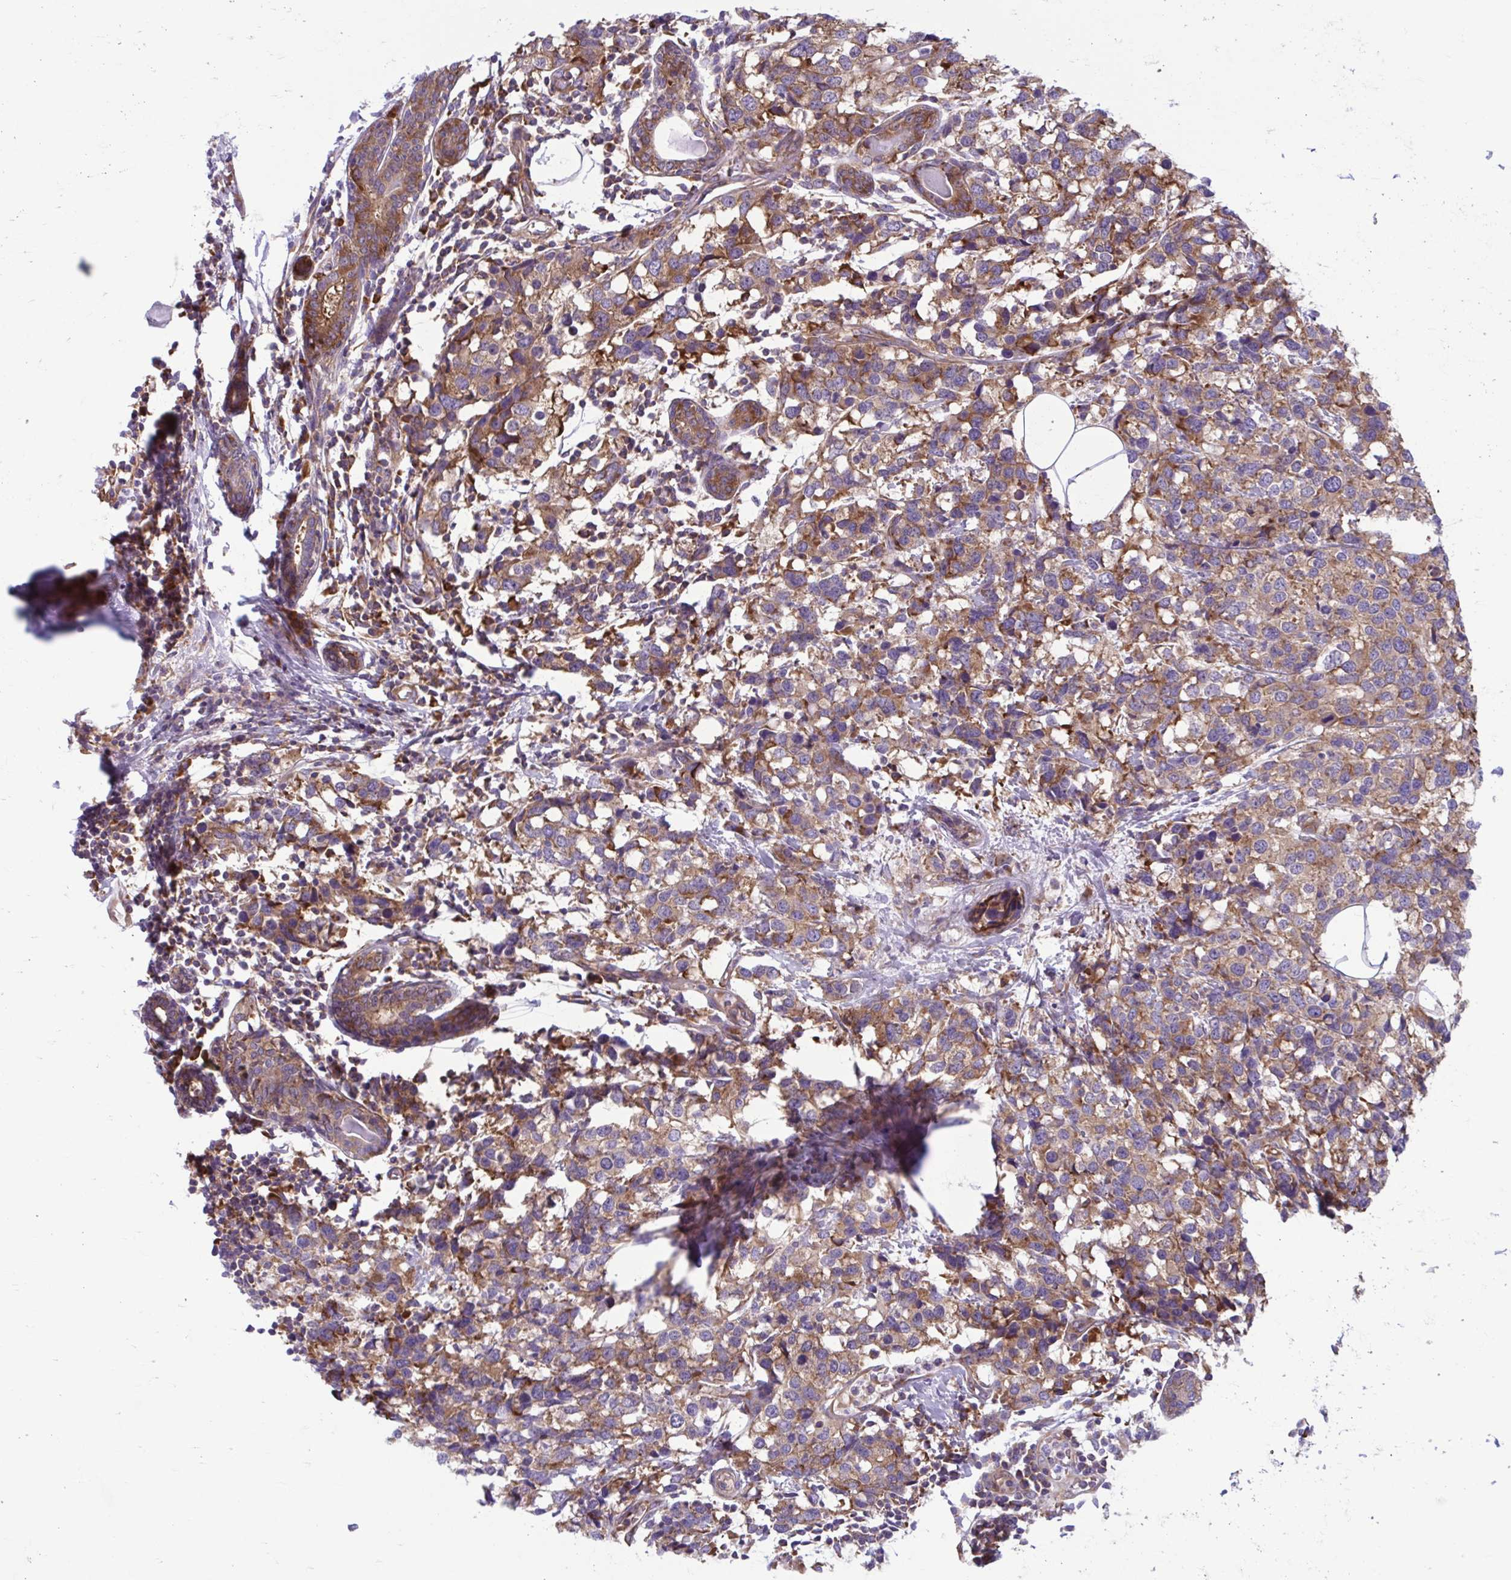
{"staining": {"intensity": "moderate", "quantity": ">75%", "location": "cytoplasmic/membranous"}, "tissue": "breast cancer", "cell_type": "Tumor cells", "image_type": "cancer", "snomed": [{"axis": "morphology", "description": "Lobular carcinoma"}, {"axis": "topography", "description": "Breast"}], "caption": "DAB immunohistochemical staining of human lobular carcinoma (breast) reveals moderate cytoplasmic/membranous protein expression in approximately >75% of tumor cells.", "gene": "RPS16", "patient": {"sex": "female", "age": 59}}